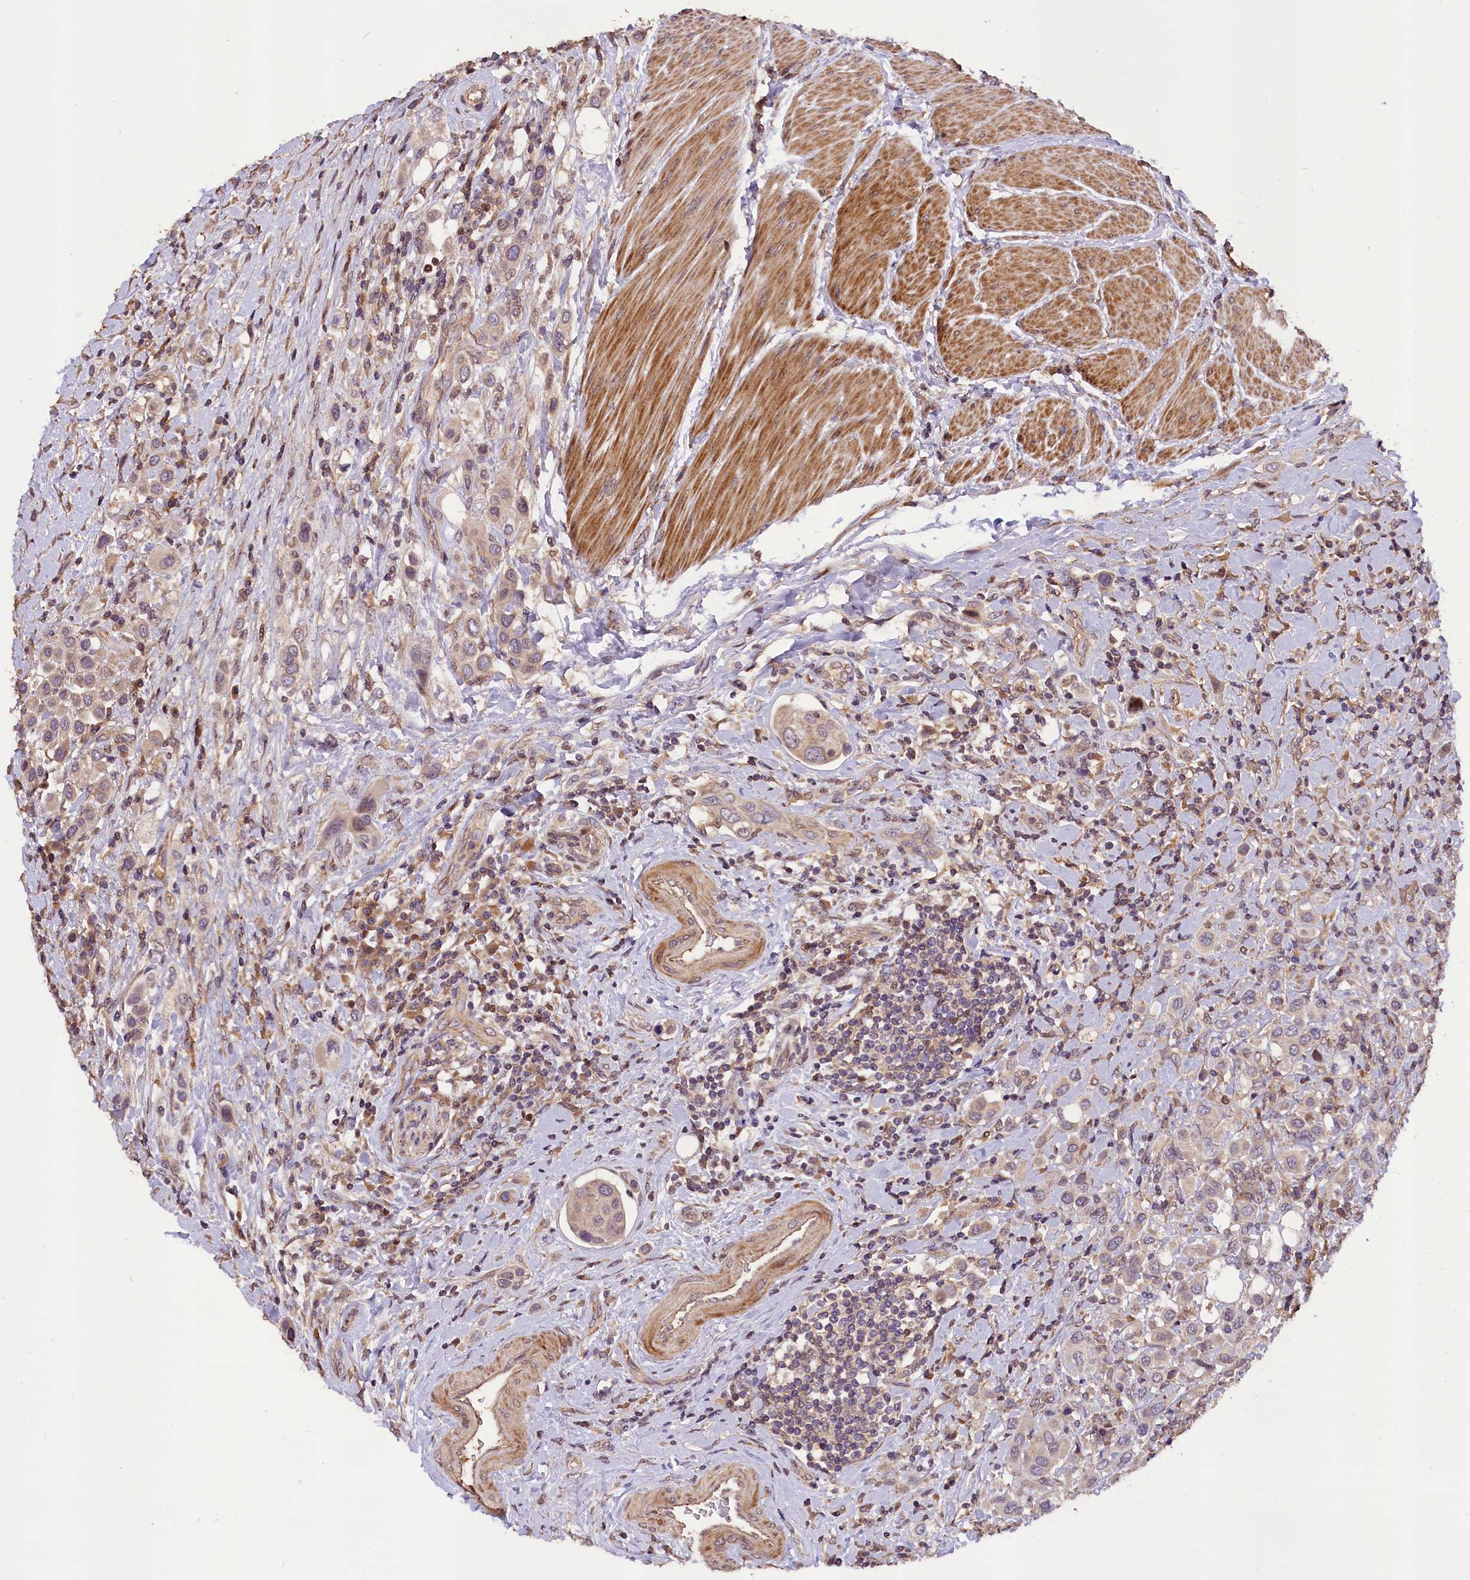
{"staining": {"intensity": "weak", "quantity": "<25%", "location": "cytoplasmic/membranous"}, "tissue": "urothelial cancer", "cell_type": "Tumor cells", "image_type": "cancer", "snomed": [{"axis": "morphology", "description": "Urothelial carcinoma, High grade"}, {"axis": "topography", "description": "Urinary bladder"}], "caption": "The histopathology image exhibits no staining of tumor cells in urothelial carcinoma (high-grade).", "gene": "DNAJB9", "patient": {"sex": "male", "age": 50}}